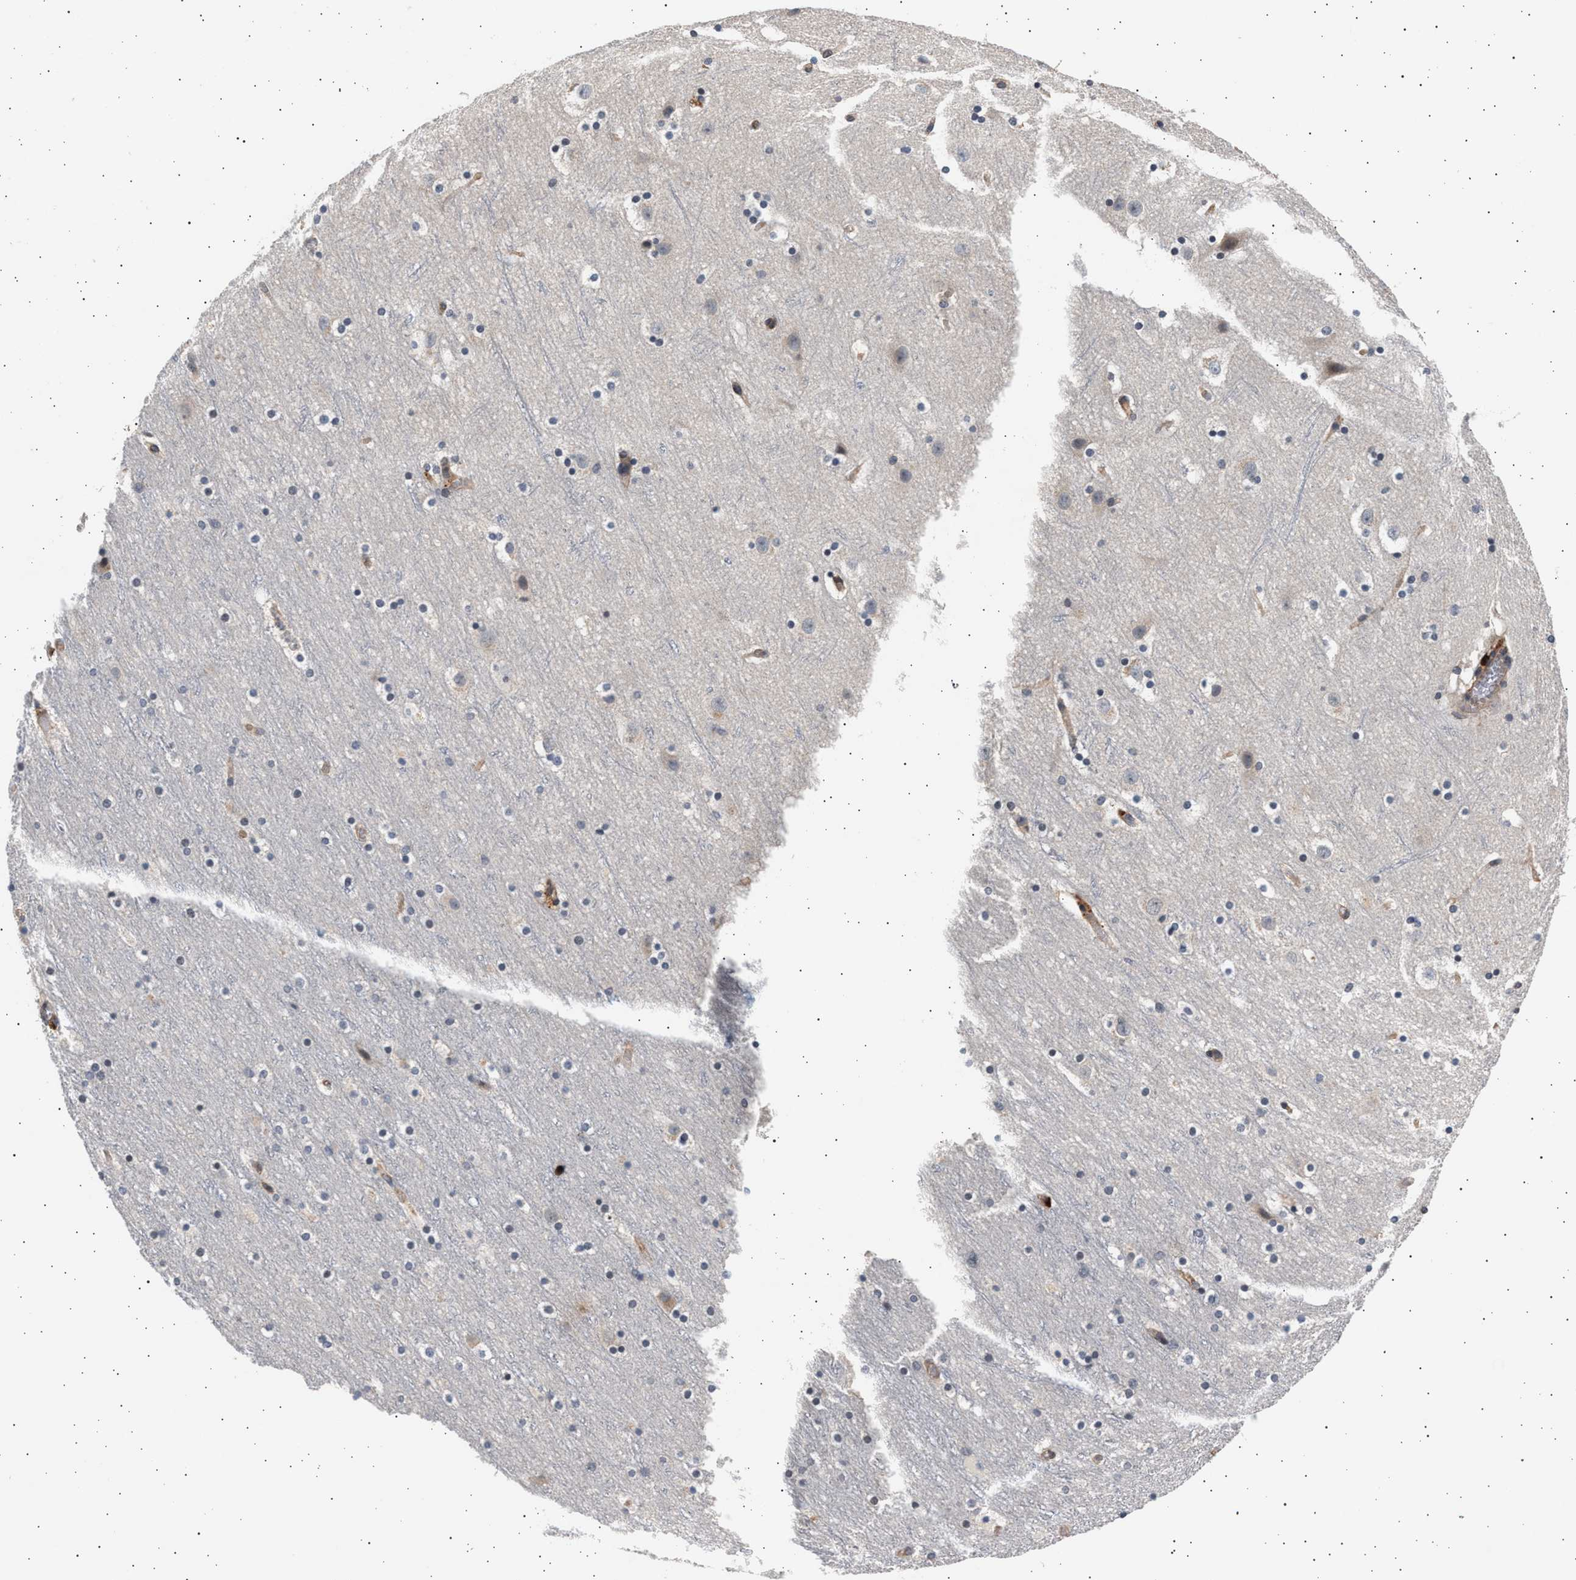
{"staining": {"intensity": "weak", "quantity": "25%-75%", "location": "cytoplasmic/membranous"}, "tissue": "cerebral cortex", "cell_type": "Endothelial cells", "image_type": "normal", "snomed": [{"axis": "morphology", "description": "Normal tissue, NOS"}, {"axis": "topography", "description": "Cerebral cortex"}], "caption": "Unremarkable cerebral cortex was stained to show a protein in brown. There is low levels of weak cytoplasmic/membranous staining in approximately 25%-75% of endothelial cells. (DAB IHC, brown staining for protein, blue staining for nuclei).", "gene": "GRAP2", "patient": {"sex": "male", "age": 45}}